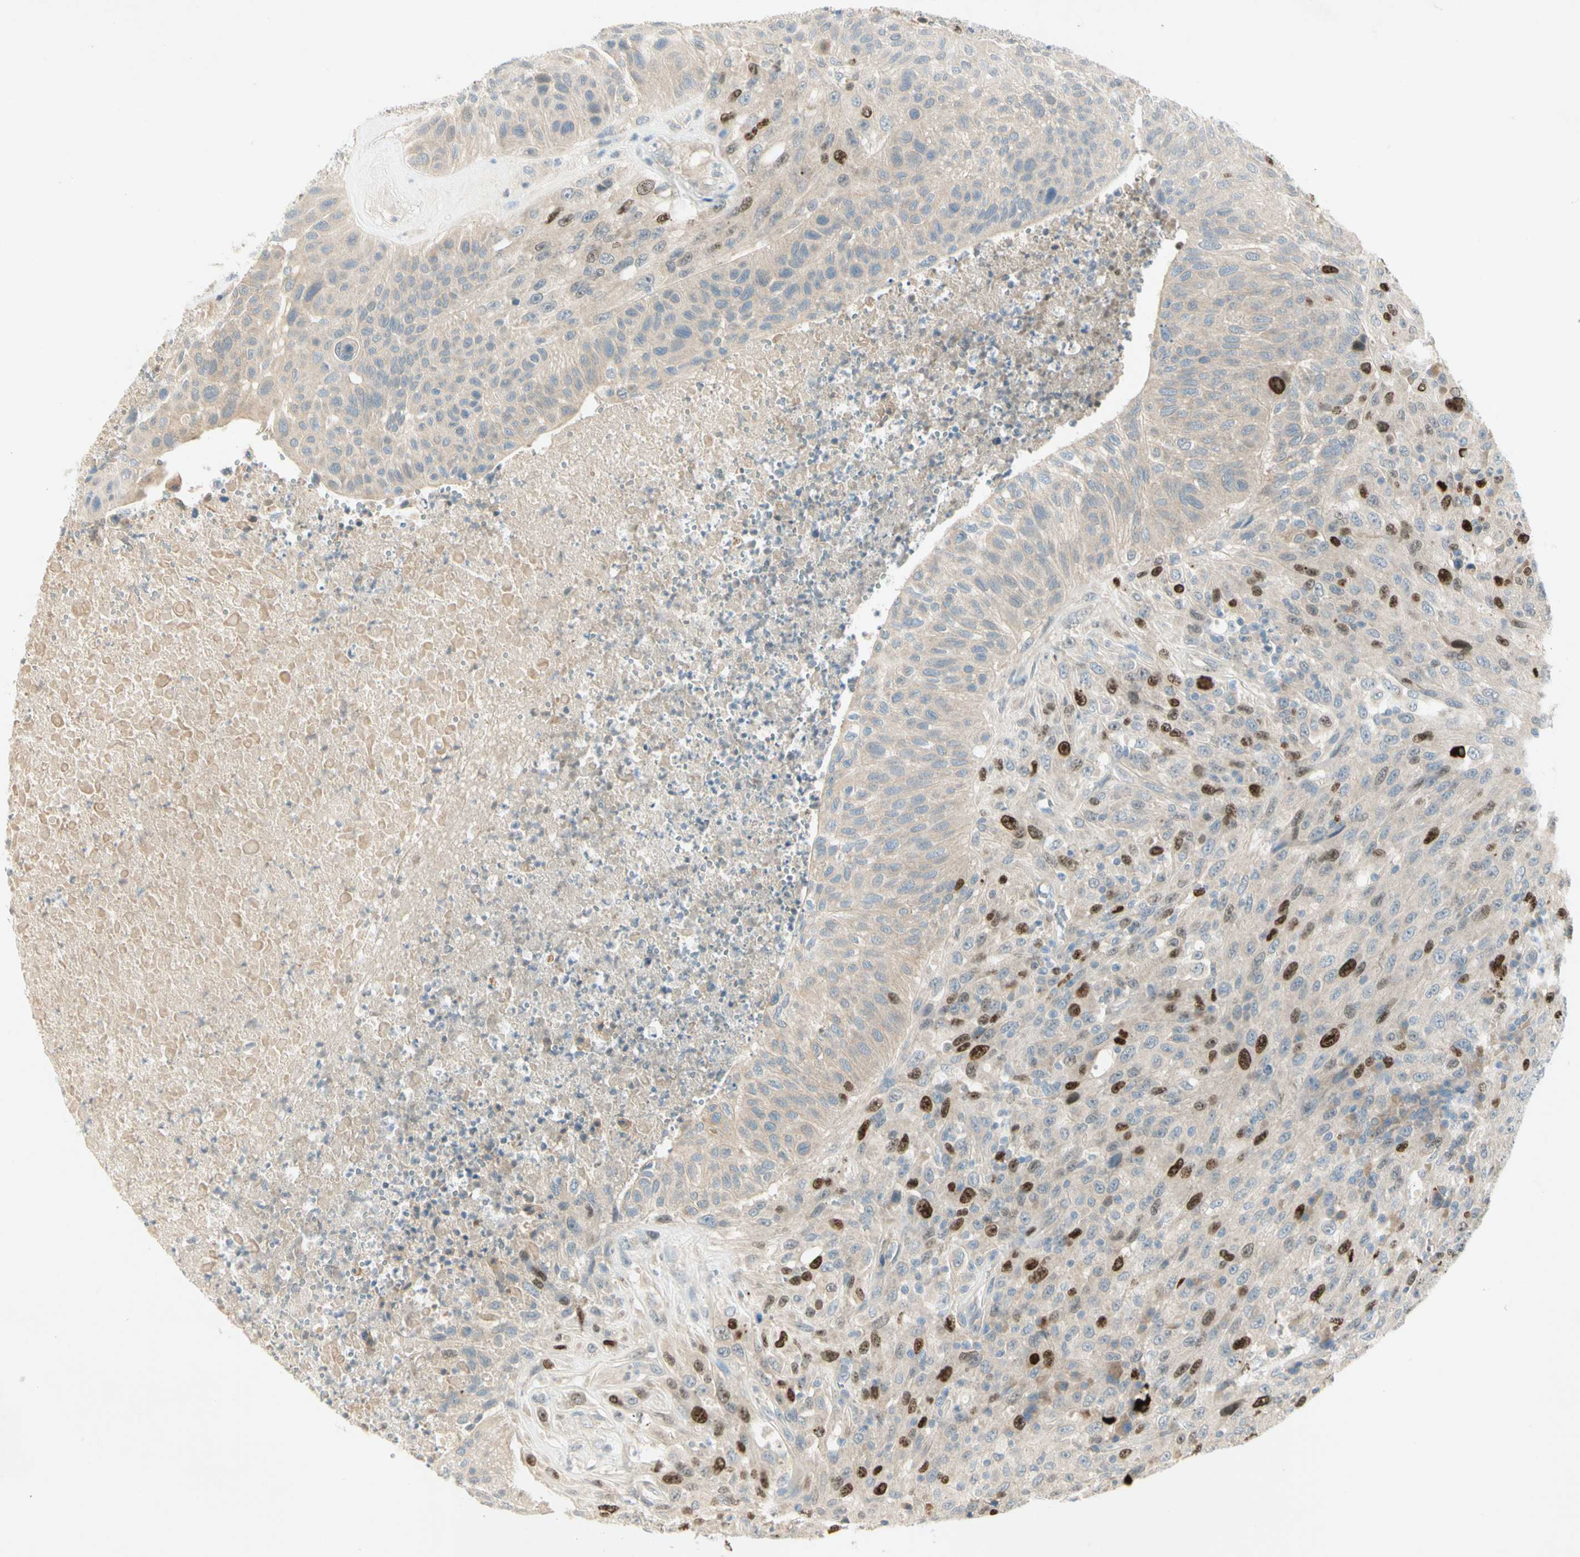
{"staining": {"intensity": "strong", "quantity": "<25%", "location": "nuclear"}, "tissue": "urothelial cancer", "cell_type": "Tumor cells", "image_type": "cancer", "snomed": [{"axis": "morphology", "description": "Urothelial carcinoma, High grade"}, {"axis": "topography", "description": "Urinary bladder"}], "caption": "IHC staining of high-grade urothelial carcinoma, which displays medium levels of strong nuclear positivity in about <25% of tumor cells indicating strong nuclear protein positivity. The staining was performed using DAB (3,3'-diaminobenzidine) (brown) for protein detection and nuclei were counterstained in hematoxylin (blue).", "gene": "PITX1", "patient": {"sex": "male", "age": 66}}